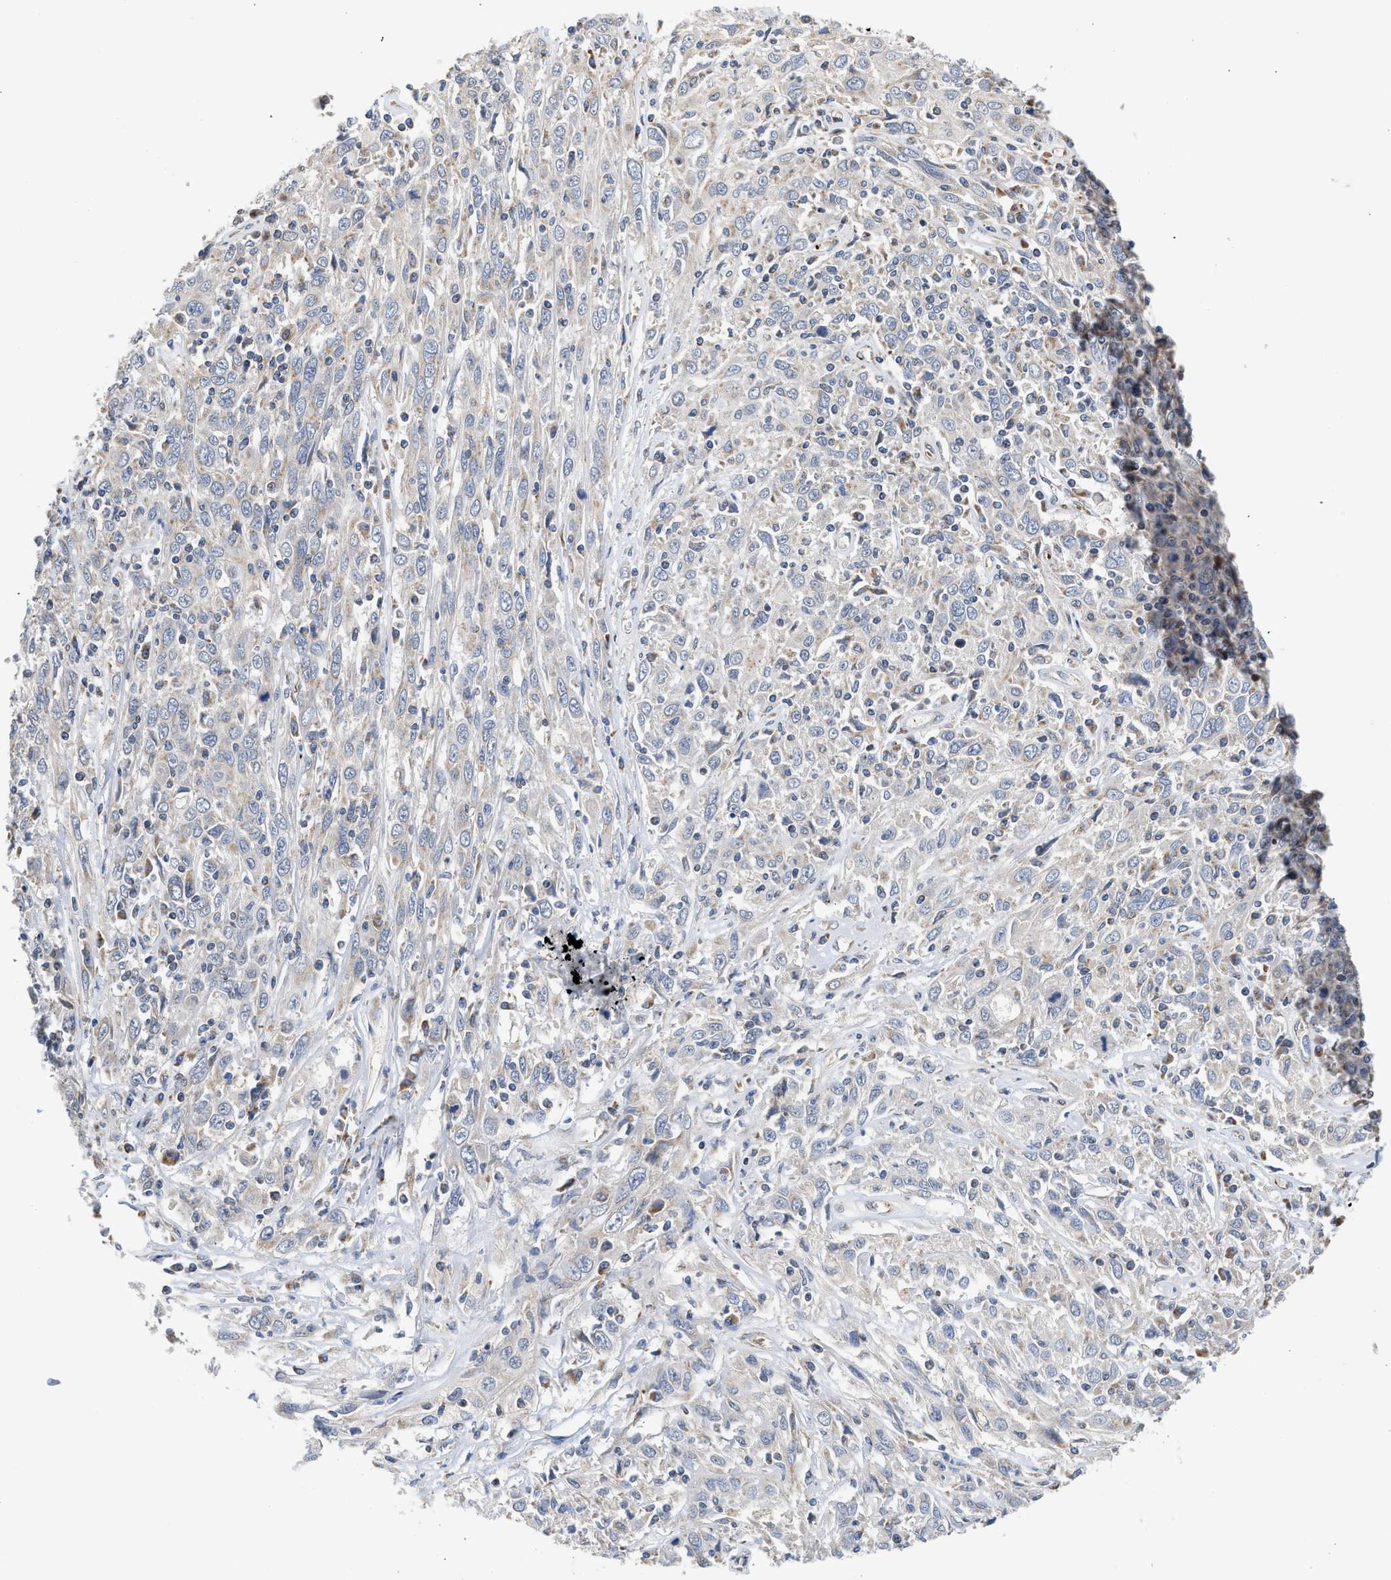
{"staining": {"intensity": "negative", "quantity": "none", "location": "none"}, "tissue": "cervical cancer", "cell_type": "Tumor cells", "image_type": "cancer", "snomed": [{"axis": "morphology", "description": "Squamous cell carcinoma, NOS"}, {"axis": "topography", "description": "Cervix"}], "caption": "This histopathology image is of squamous cell carcinoma (cervical) stained with immunohistochemistry (IHC) to label a protein in brown with the nuclei are counter-stained blue. There is no staining in tumor cells.", "gene": "PIM1", "patient": {"sex": "female", "age": 46}}